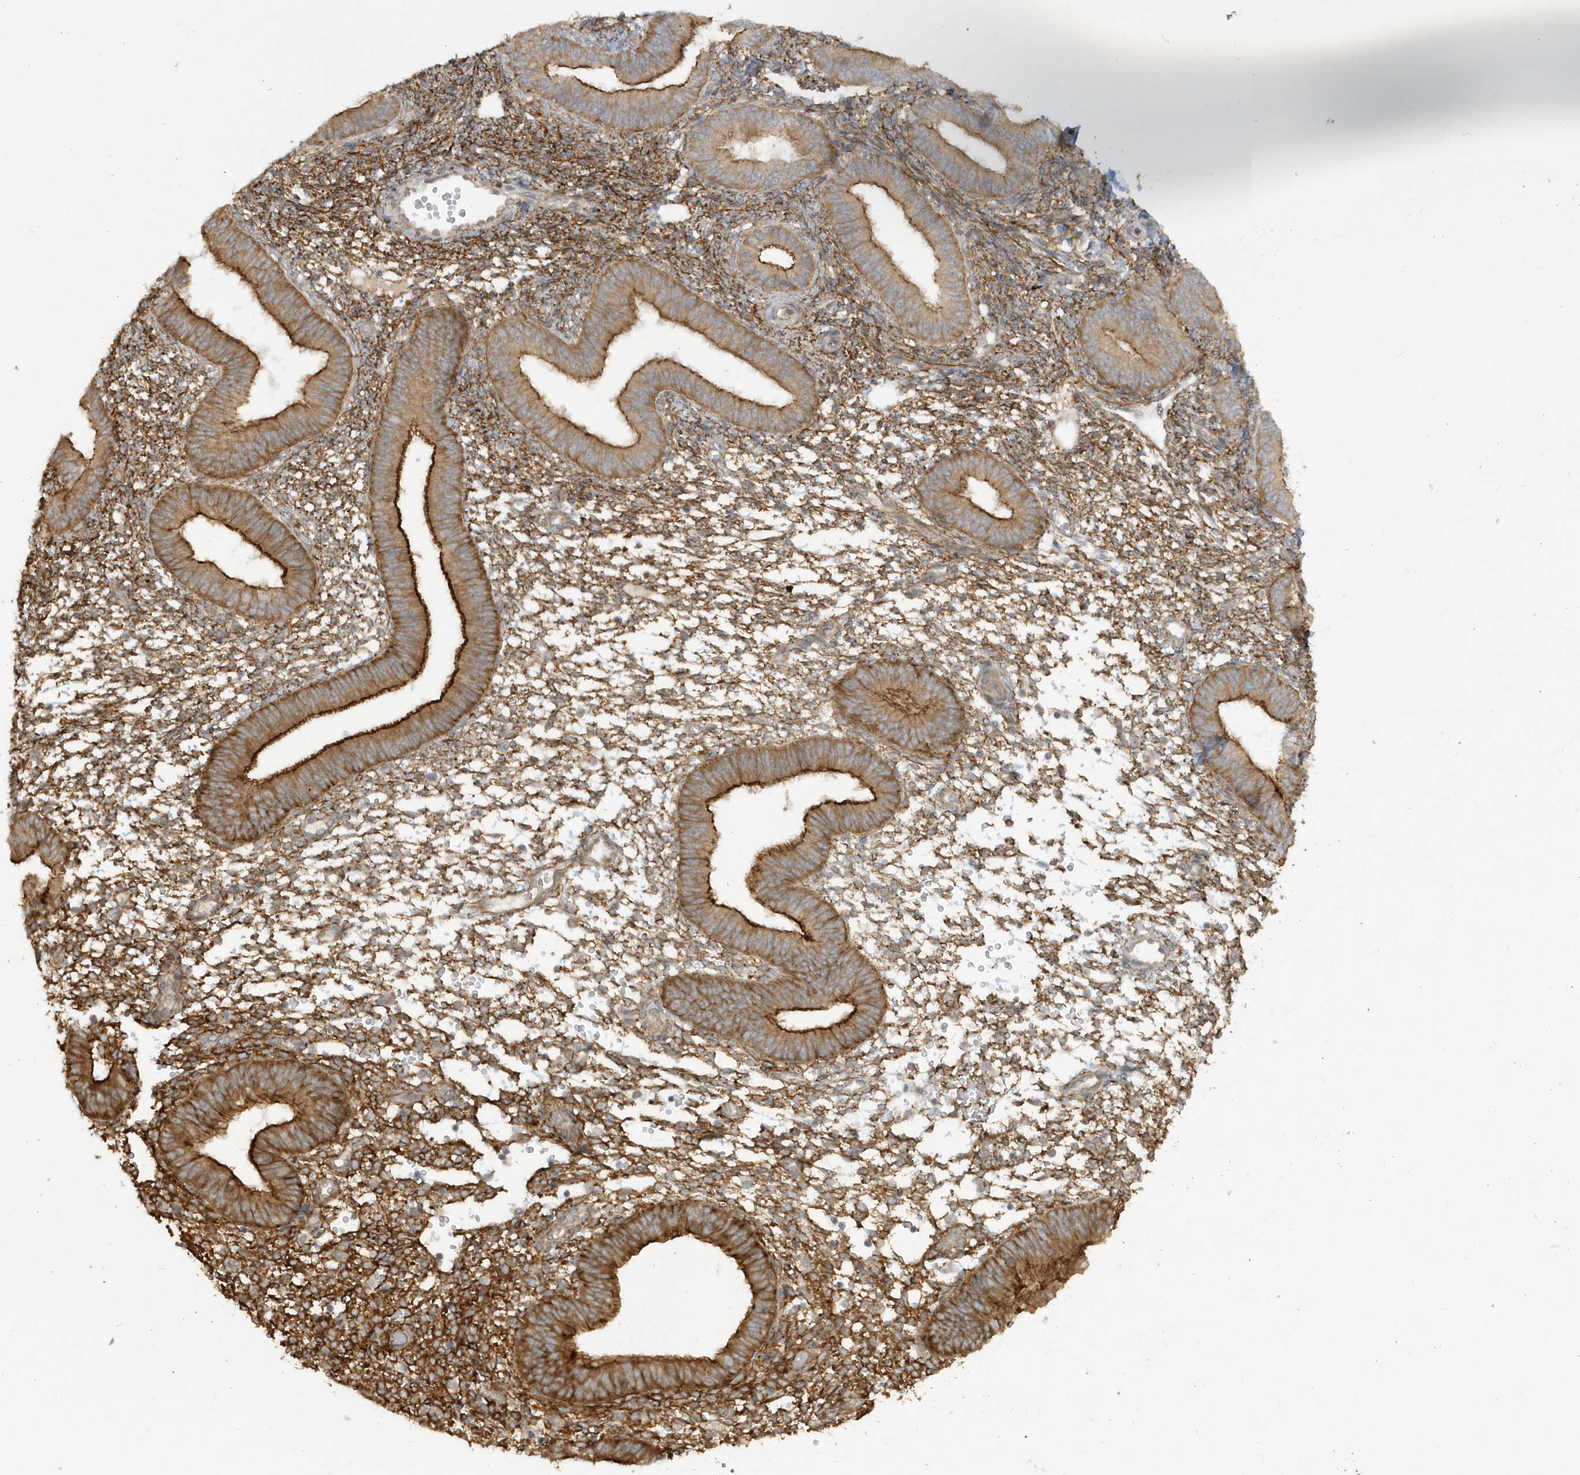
{"staining": {"intensity": "moderate", "quantity": ">75%", "location": "cytoplasmic/membranous"}, "tissue": "endometrium", "cell_type": "Cells in endometrial stroma", "image_type": "normal", "snomed": [{"axis": "morphology", "description": "Normal tissue, NOS"}, {"axis": "topography", "description": "Uterus"}, {"axis": "topography", "description": "Endometrium"}], "caption": "Moderate cytoplasmic/membranous expression is identified in about >75% of cells in endometrial stroma in unremarkable endometrium.", "gene": "STIM2", "patient": {"sex": "female", "age": 48}}